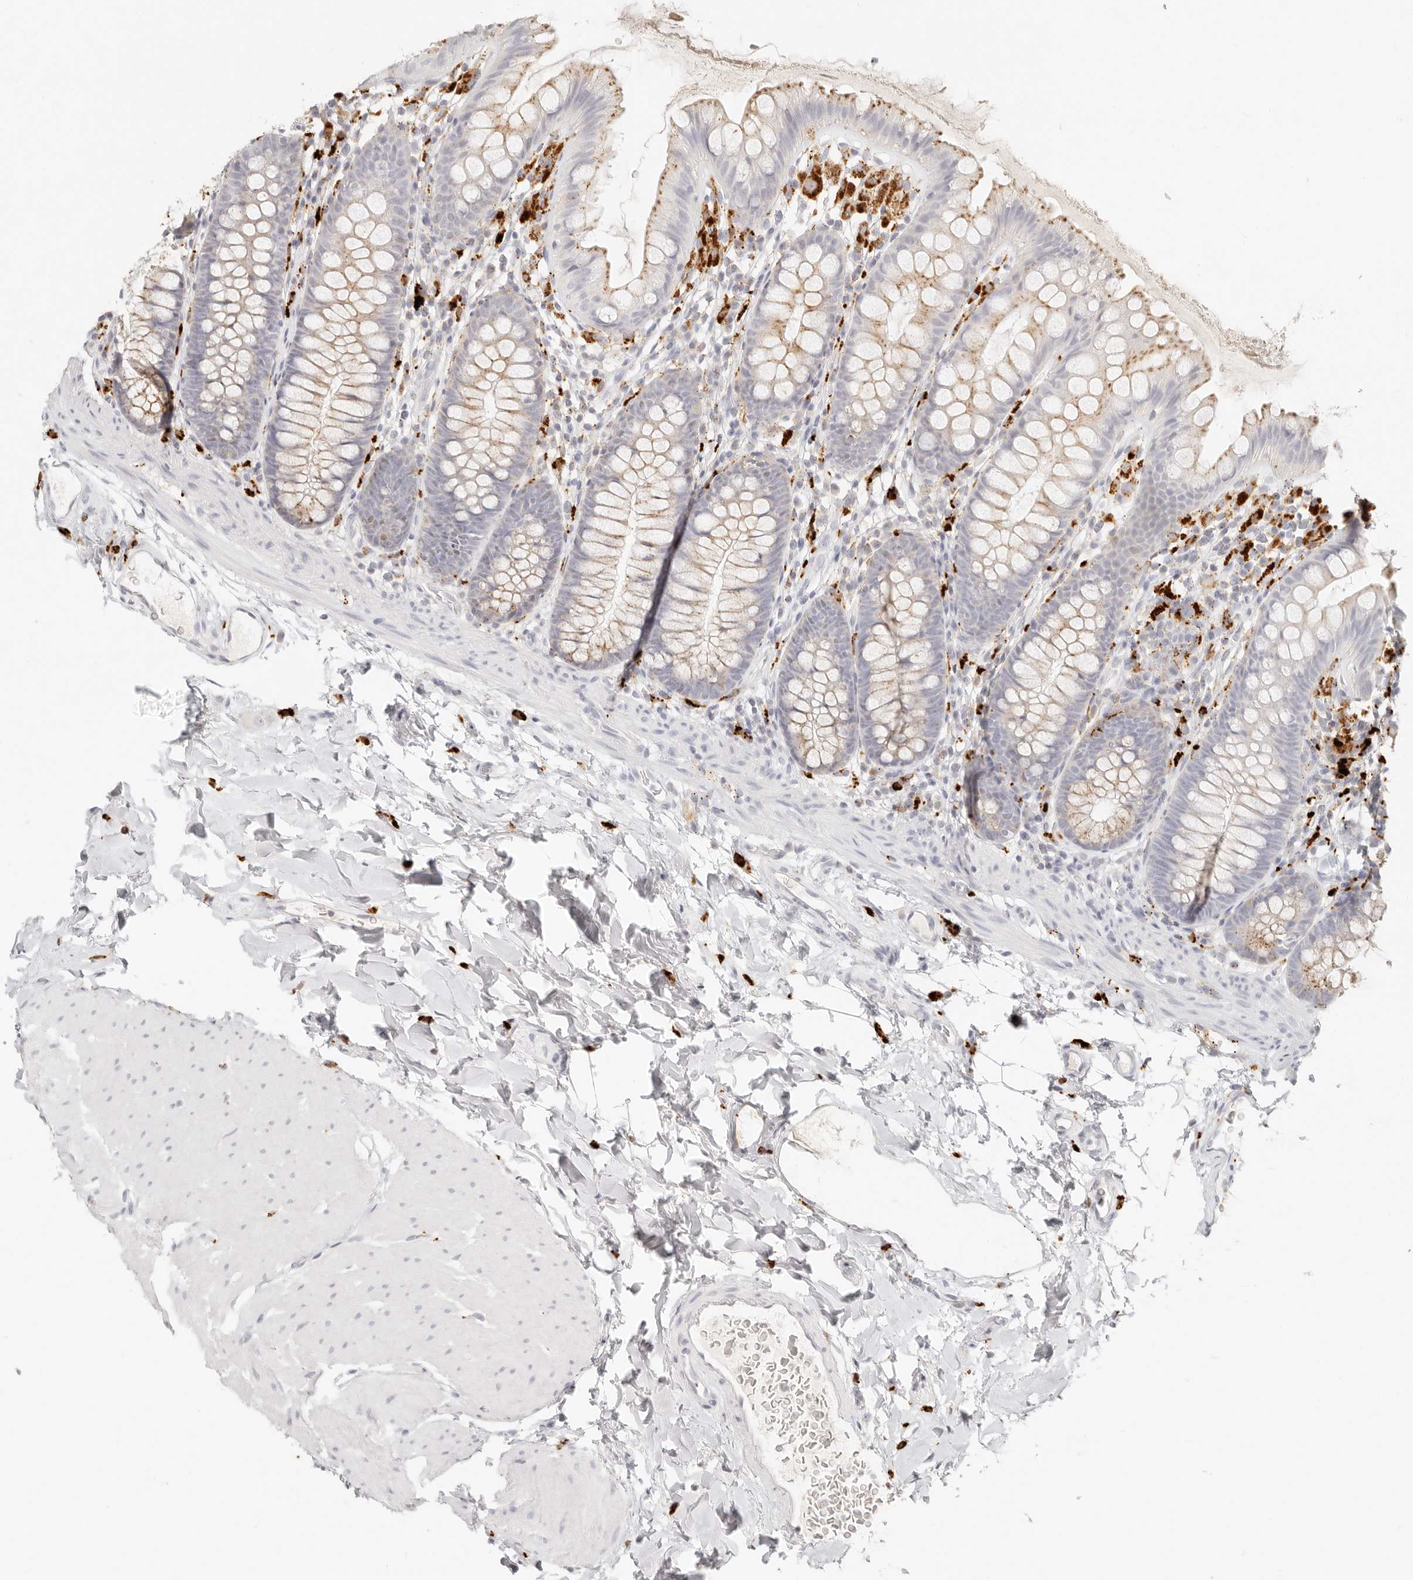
{"staining": {"intensity": "negative", "quantity": "none", "location": "none"}, "tissue": "colon", "cell_type": "Endothelial cells", "image_type": "normal", "snomed": [{"axis": "morphology", "description": "Normal tissue, NOS"}, {"axis": "topography", "description": "Colon"}], "caption": "Immunohistochemistry (IHC) image of unremarkable human colon stained for a protein (brown), which shows no positivity in endothelial cells.", "gene": "RNASET2", "patient": {"sex": "female", "age": 62}}